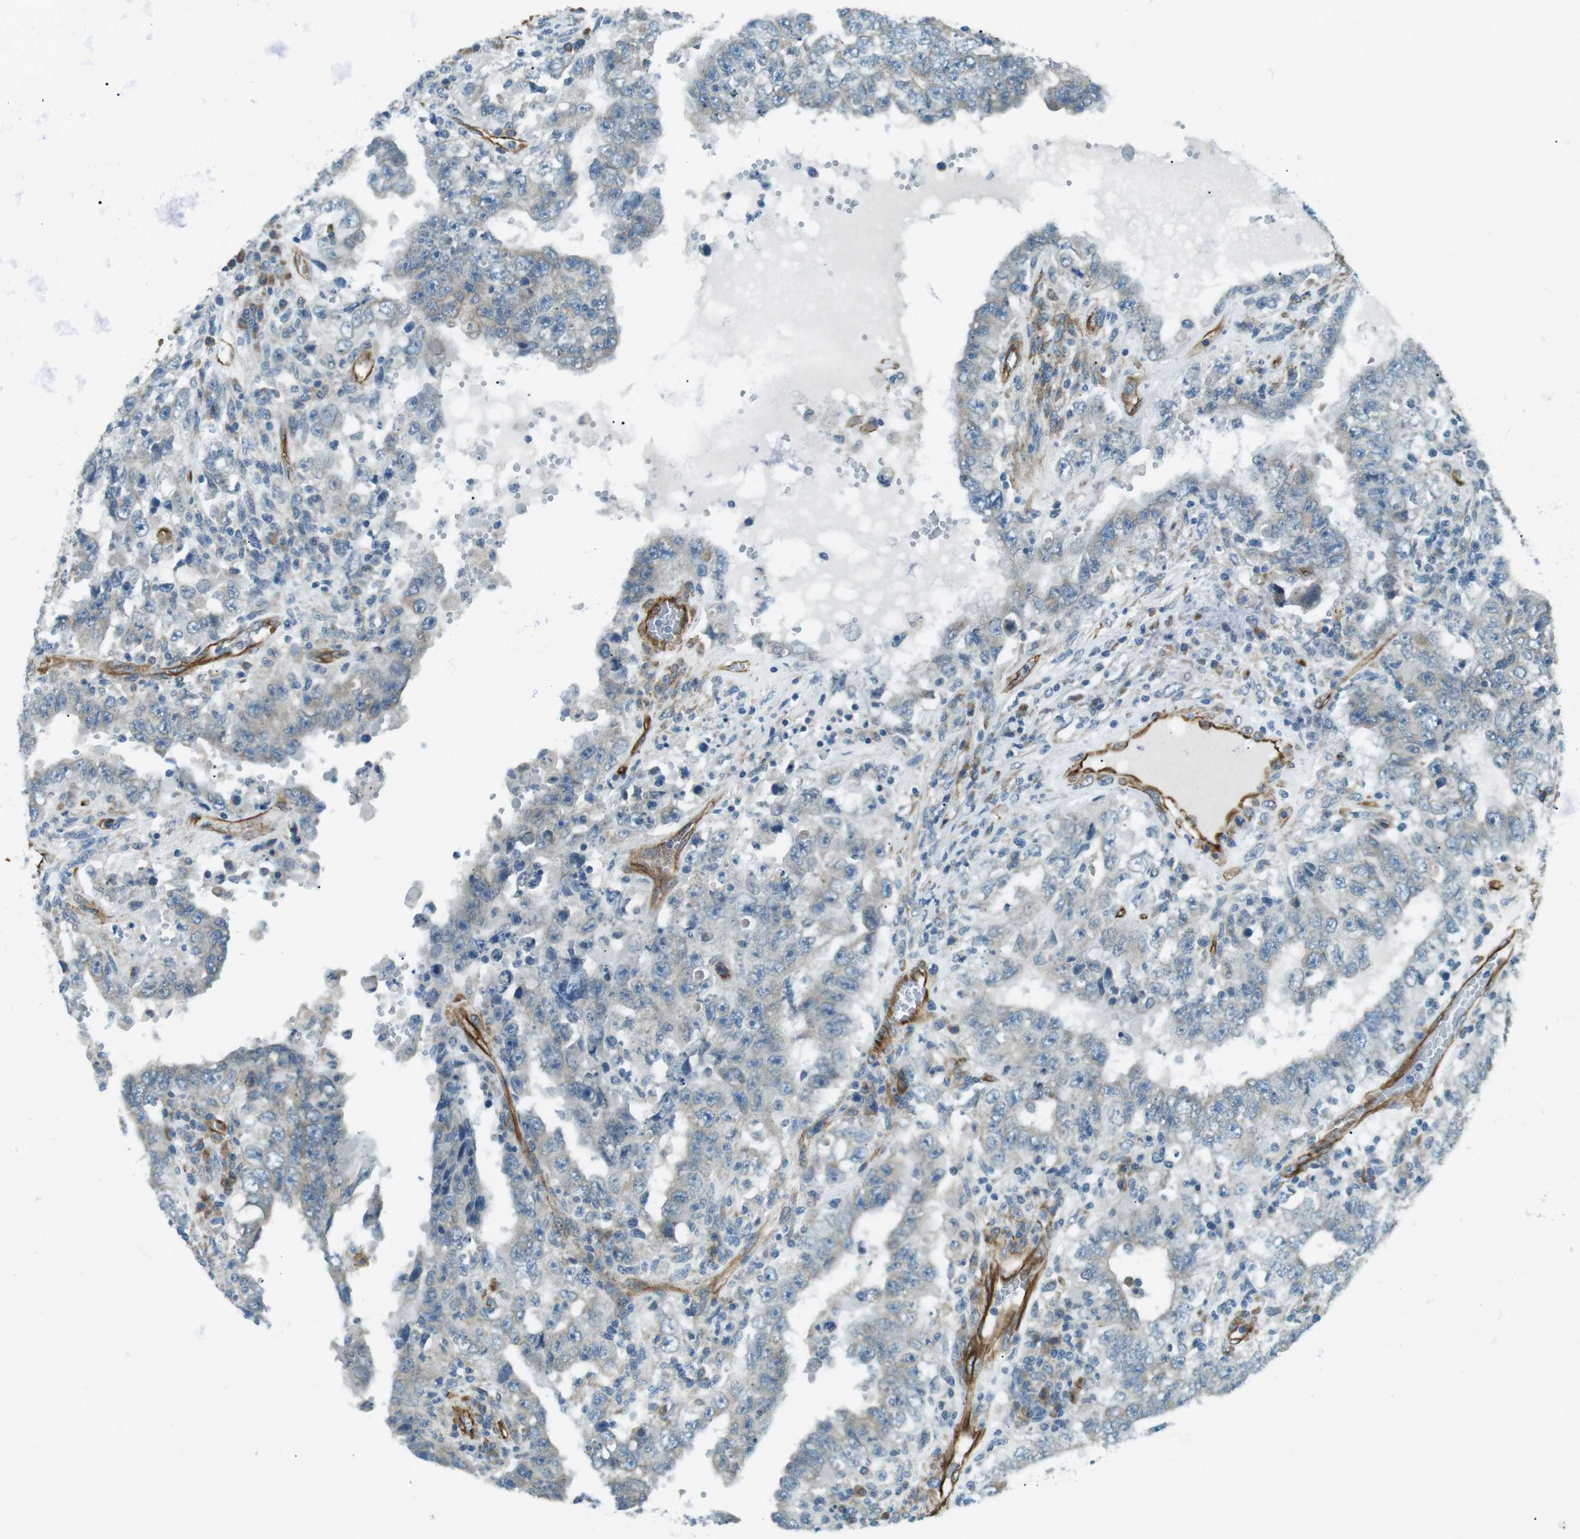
{"staining": {"intensity": "negative", "quantity": "none", "location": "none"}, "tissue": "testis cancer", "cell_type": "Tumor cells", "image_type": "cancer", "snomed": [{"axis": "morphology", "description": "Carcinoma, Embryonal, NOS"}, {"axis": "topography", "description": "Testis"}], "caption": "This micrograph is of testis cancer stained with immunohistochemistry to label a protein in brown with the nuclei are counter-stained blue. There is no staining in tumor cells.", "gene": "ODR4", "patient": {"sex": "male", "age": 26}}